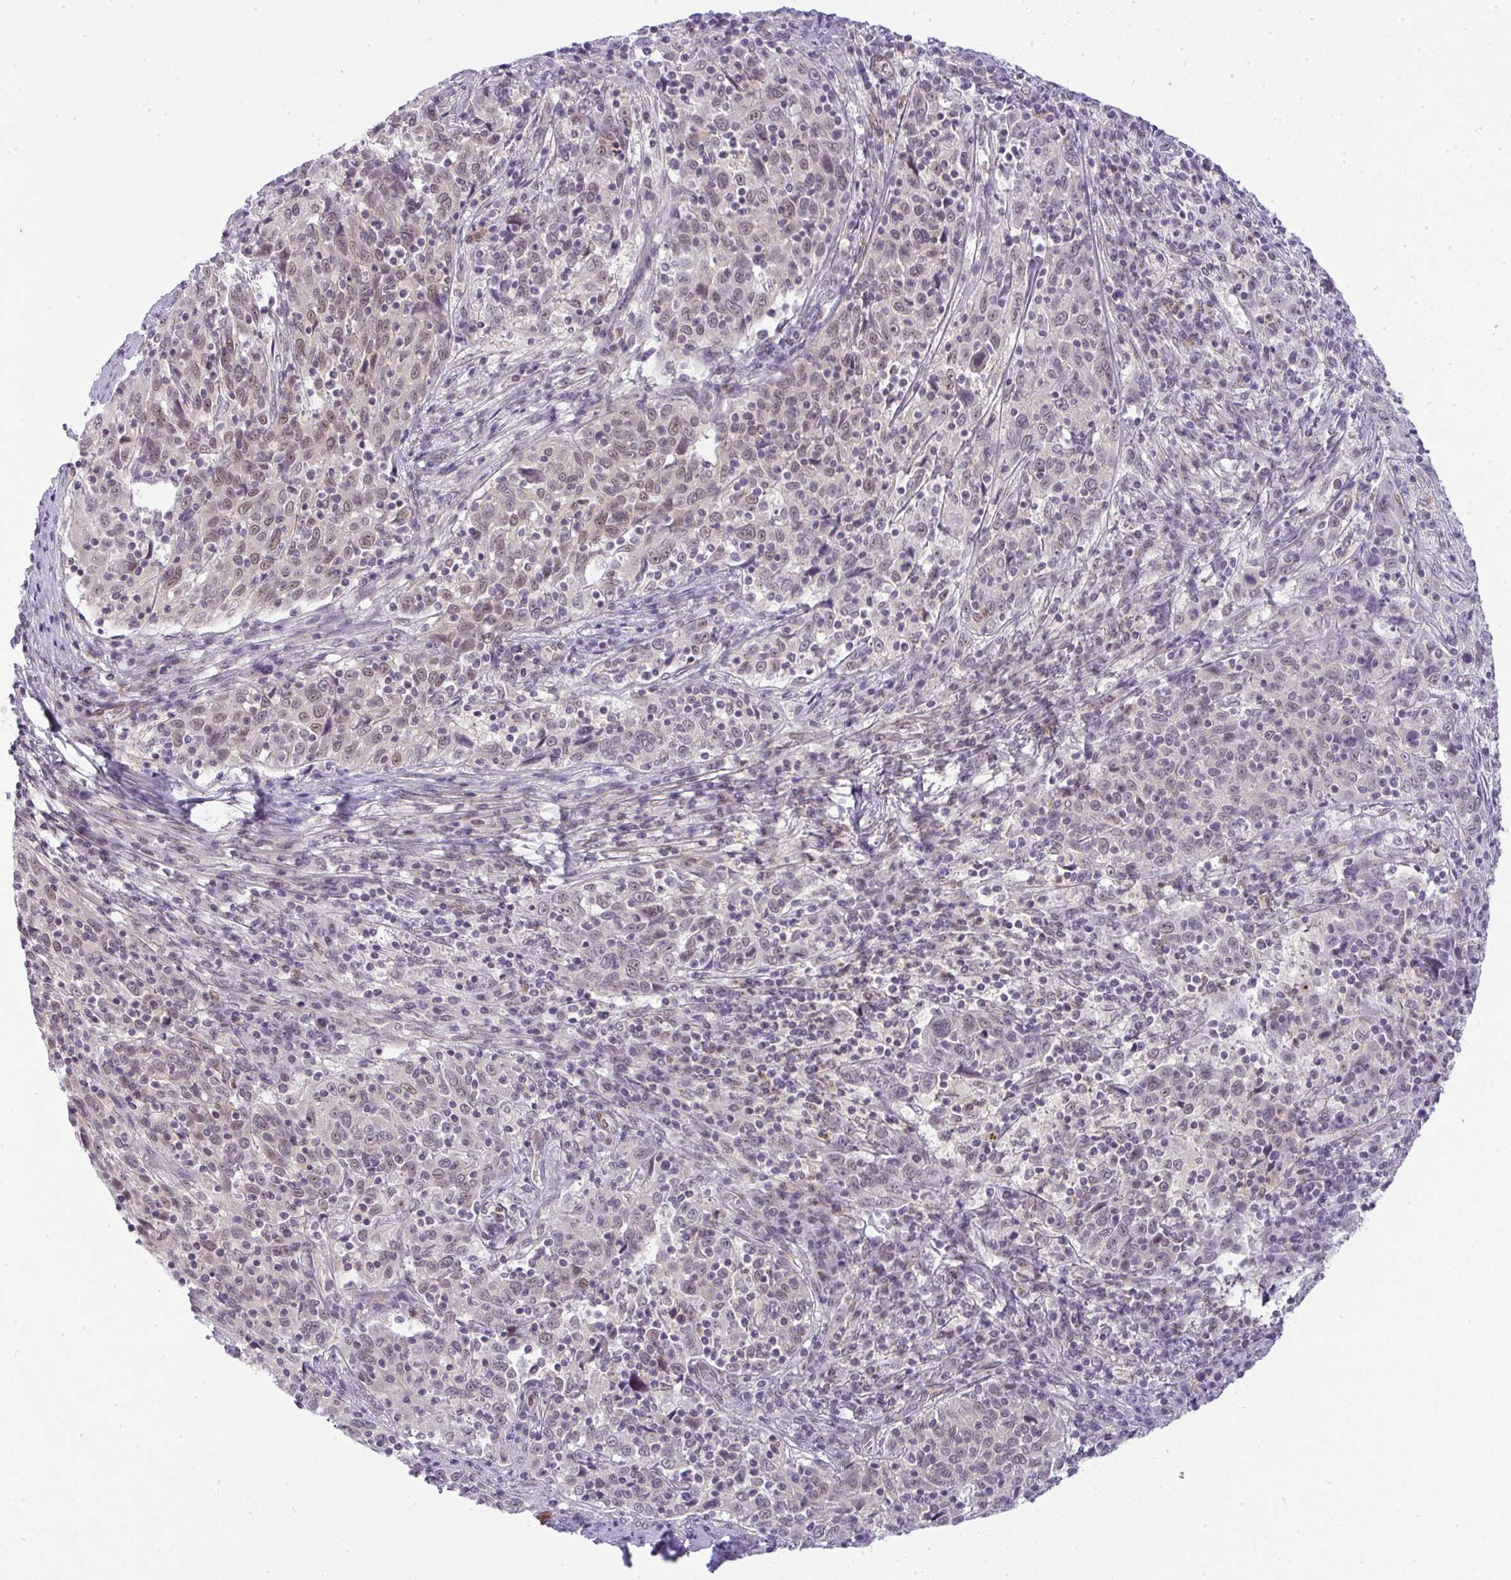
{"staining": {"intensity": "weak", "quantity": "<25%", "location": "nuclear"}, "tissue": "cervical cancer", "cell_type": "Tumor cells", "image_type": "cancer", "snomed": [{"axis": "morphology", "description": "Squamous cell carcinoma, NOS"}, {"axis": "topography", "description": "Cervix"}], "caption": "An IHC image of cervical squamous cell carcinoma is shown. There is no staining in tumor cells of cervical squamous cell carcinoma. (DAB (3,3'-diaminobenzidine) IHC with hematoxylin counter stain).", "gene": "DZIP1", "patient": {"sex": "female", "age": 46}}